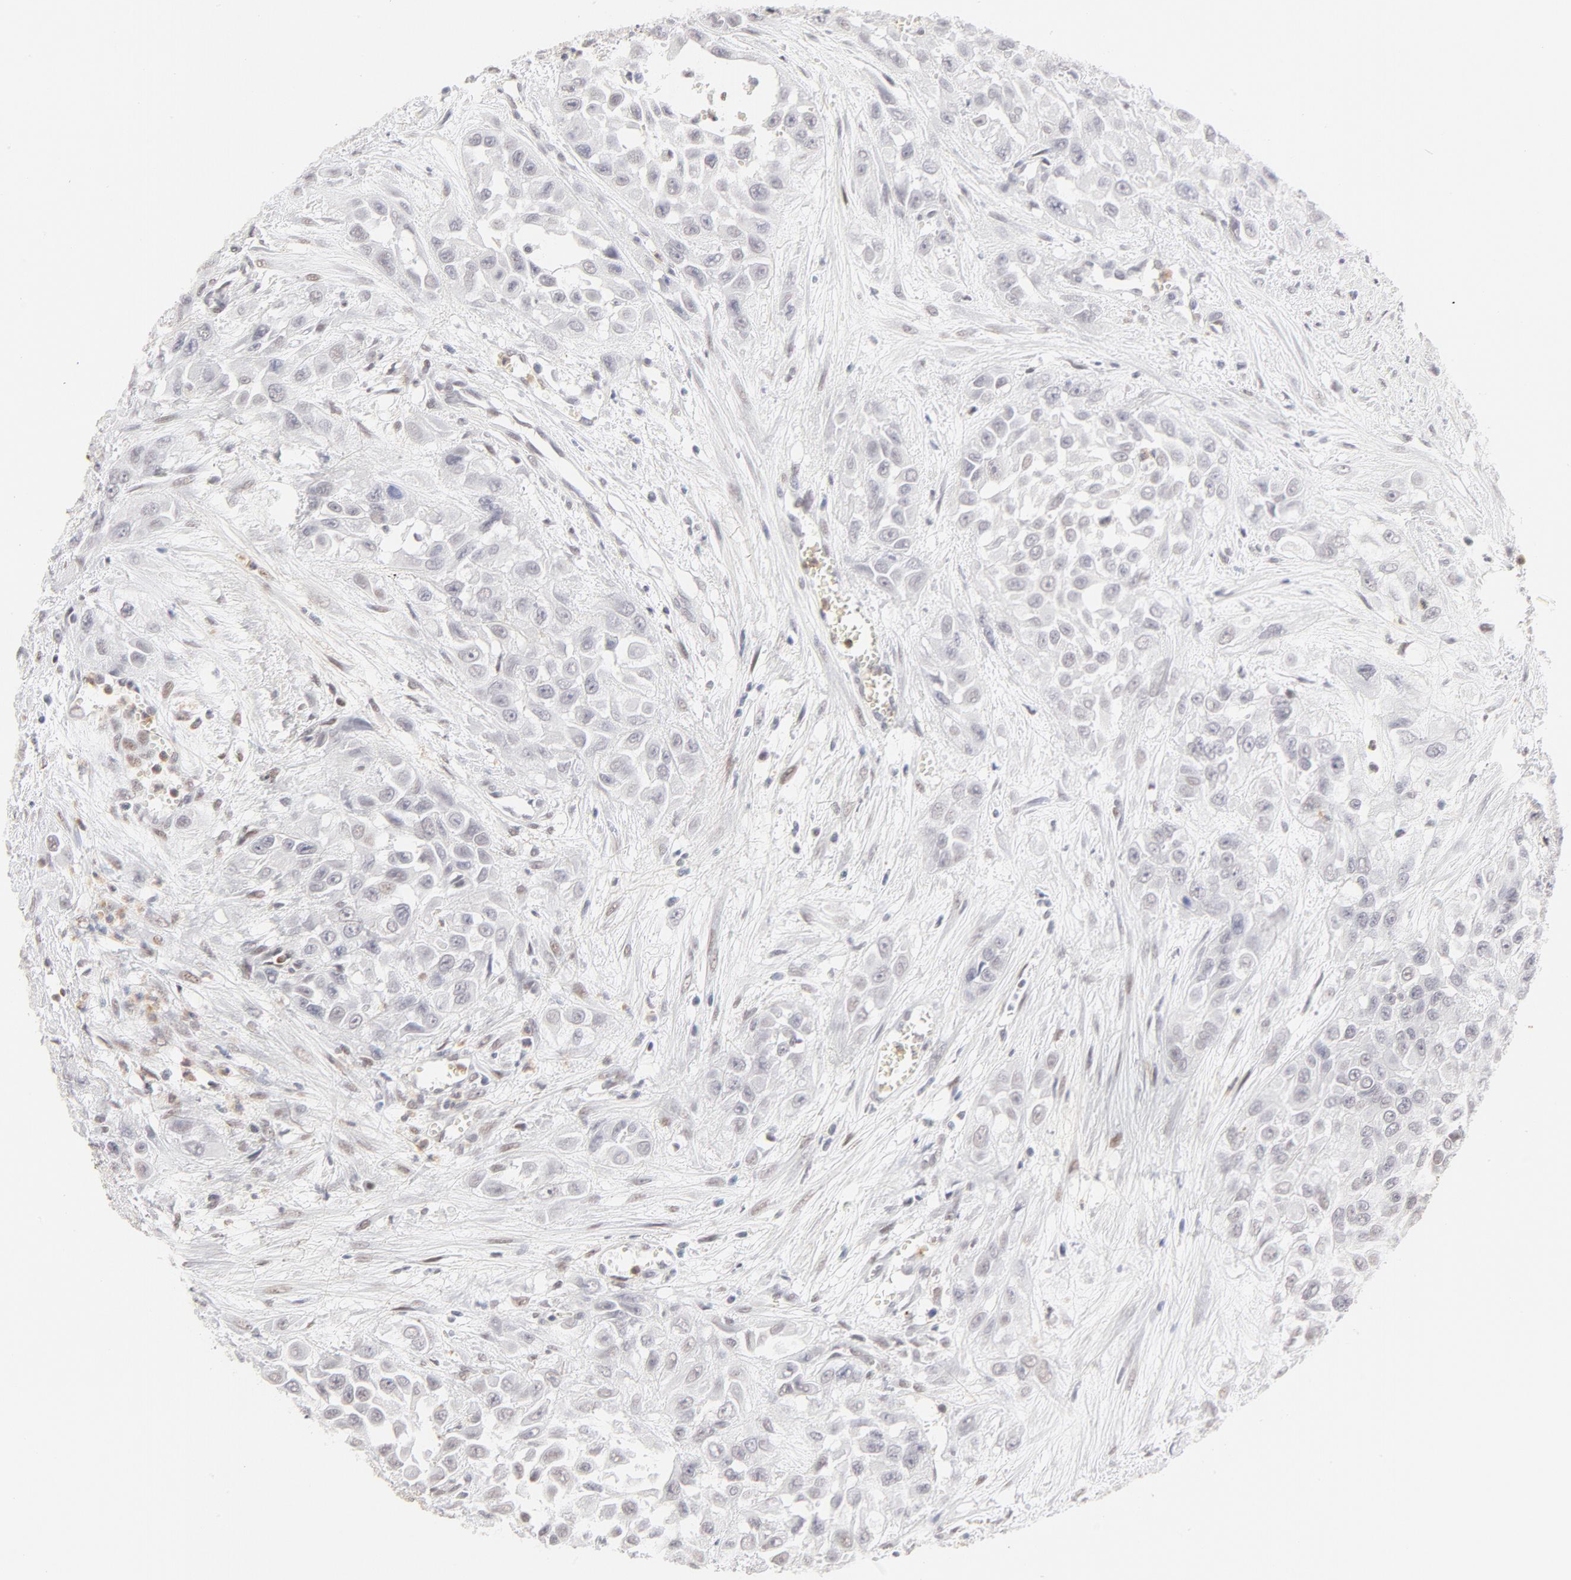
{"staining": {"intensity": "weak", "quantity": "<25%", "location": "nuclear"}, "tissue": "urothelial cancer", "cell_type": "Tumor cells", "image_type": "cancer", "snomed": [{"axis": "morphology", "description": "Urothelial carcinoma, High grade"}, {"axis": "topography", "description": "Urinary bladder"}], "caption": "Tumor cells show no significant protein positivity in urothelial cancer.", "gene": "PBX1", "patient": {"sex": "male", "age": 57}}